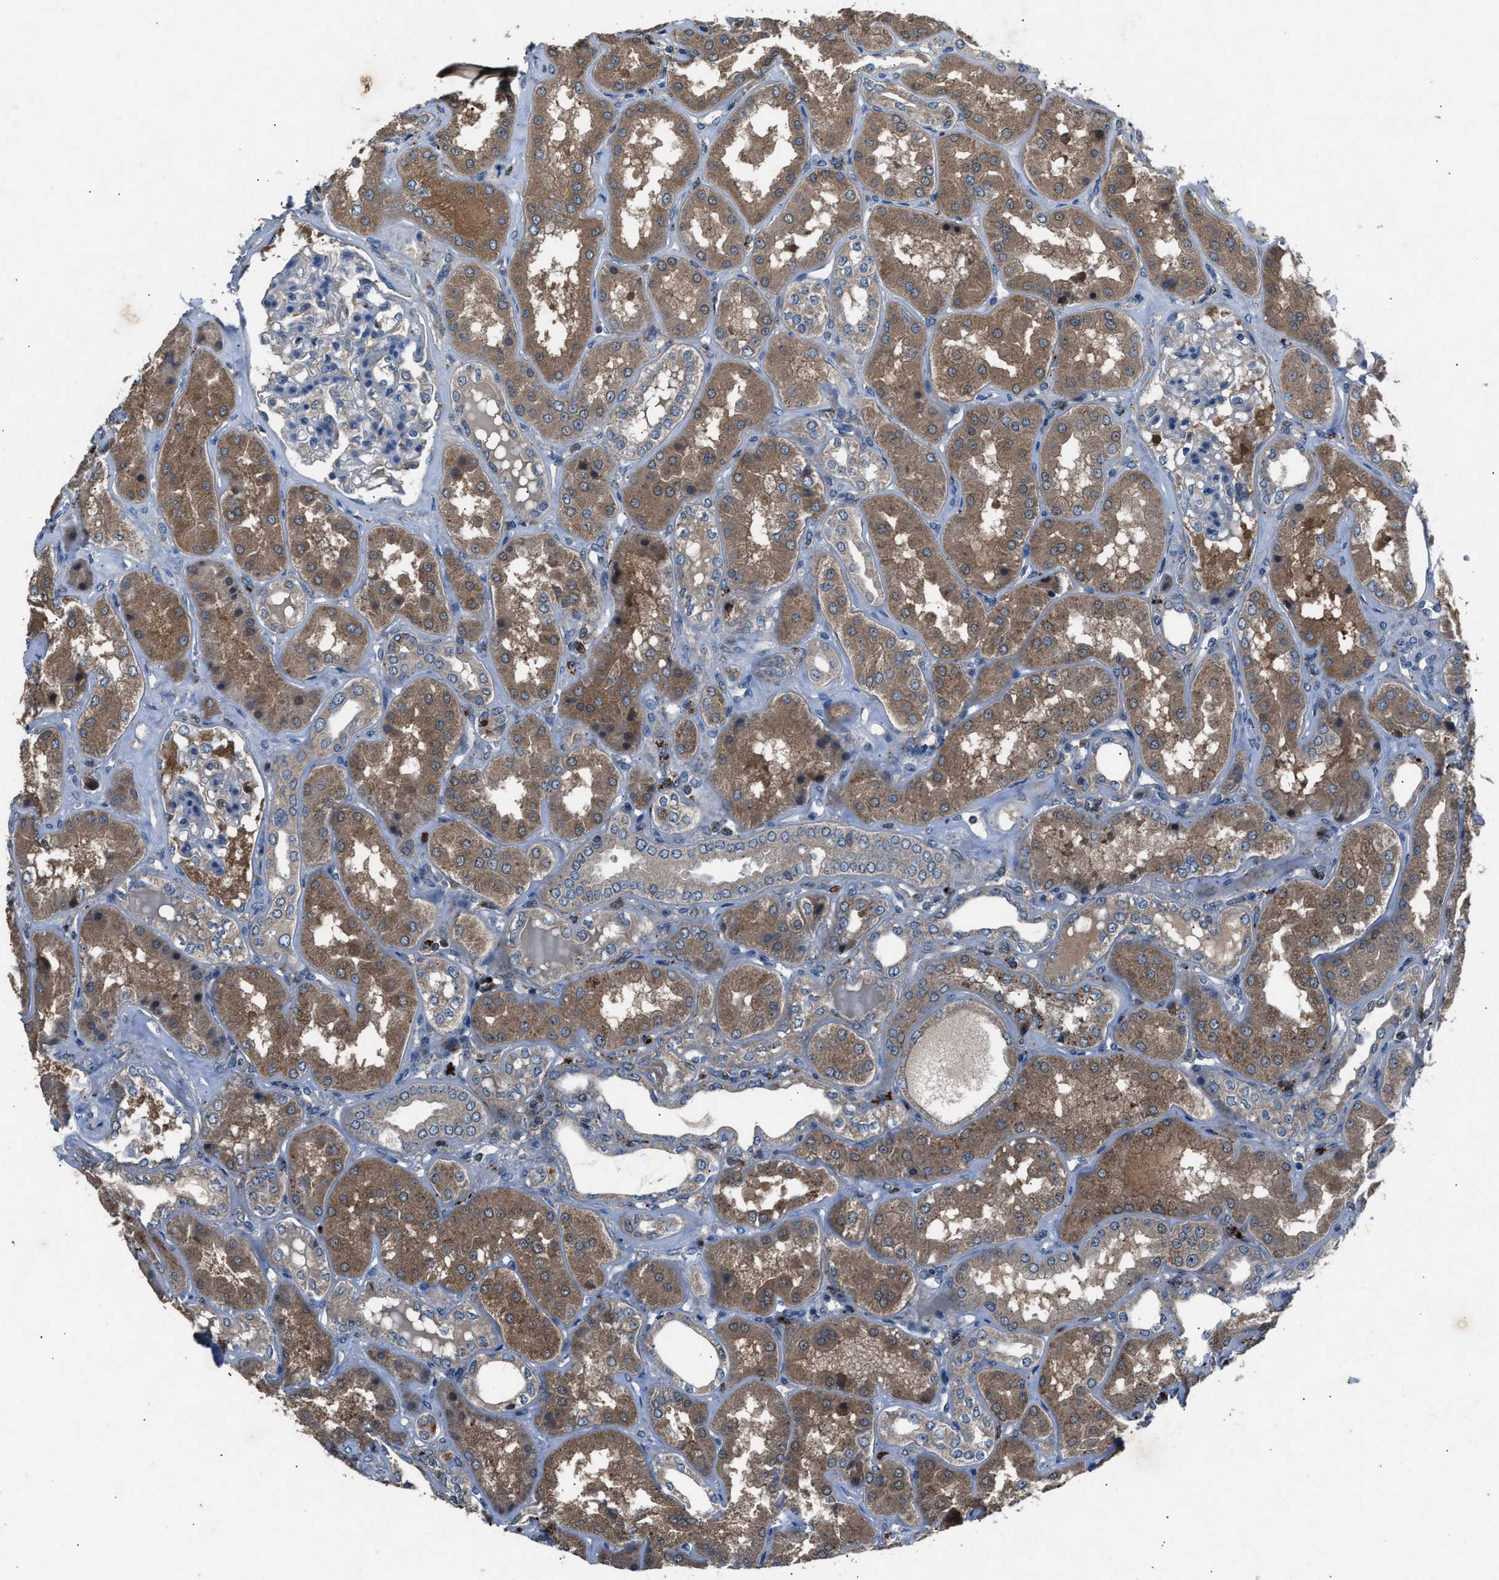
{"staining": {"intensity": "weak", "quantity": "<25%", "location": "cytoplasmic/membranous"}, "tissue": "kidney", "cell_type": "Cells in glomeruli", "image_type": "normal", "snomed": [{"axis": "morphology", "description": "Normal tissue, NOS"}, {"axis": "topography", "description": "Kidney"}], "caption": "Immunohistochemistry (IHC) of normal kidney shows no expression in cells in glomeruli. Brightfield microscopy of immunohistochemistry (IHC) stained with DAB (brown) and hematoxylin (blue), captured at high magnification.", "gene": "PPID", "patient": {"sex": "female", "age": 56}}